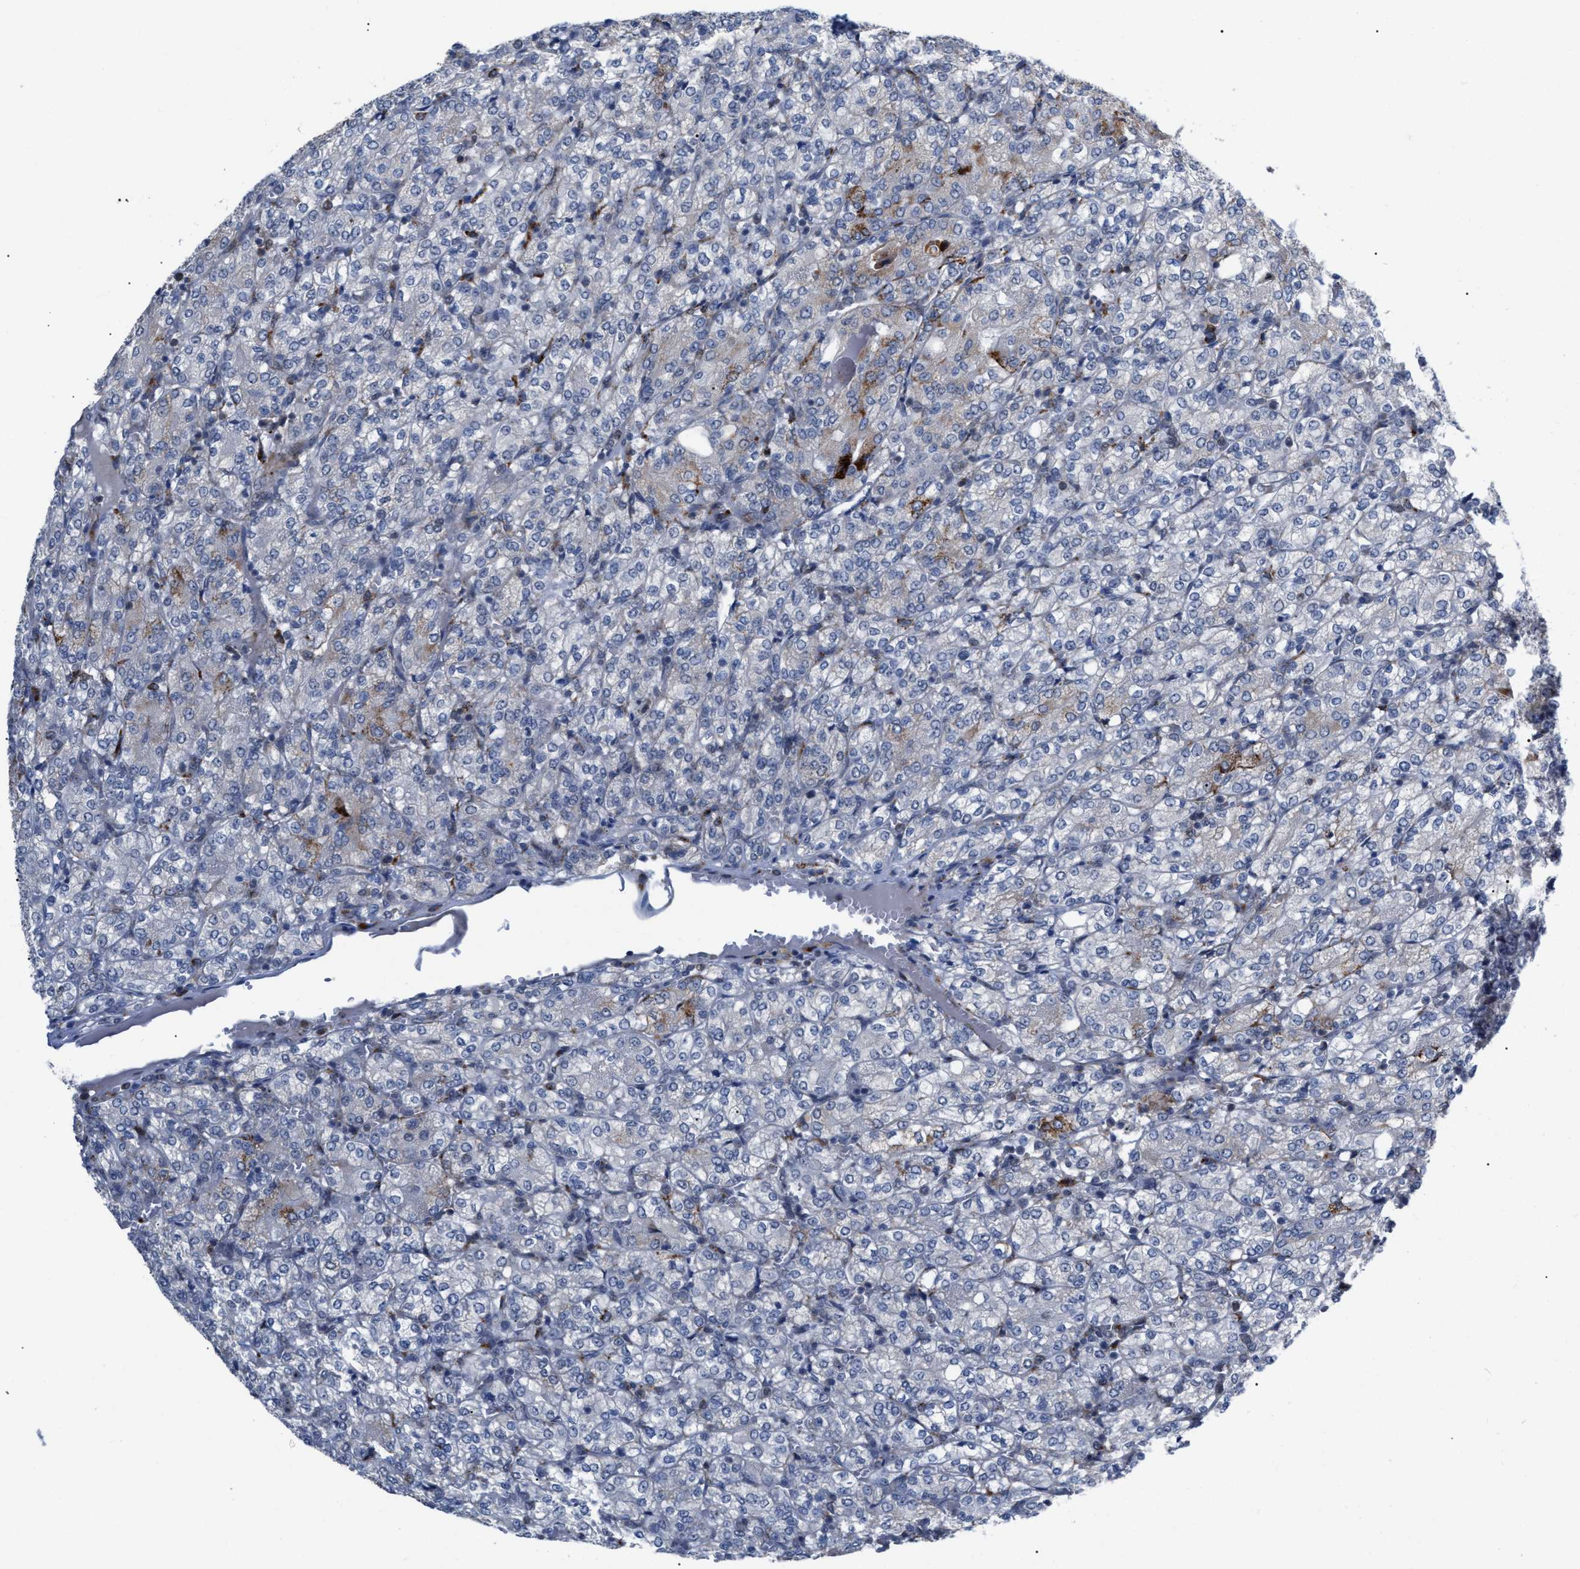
{"staining": {"intensity": "moderate", "quantity": "<25%", "location": "cytoplasmic/membranous"}, "tissue": "renal cancer", "cell_type": "Tumor cells", "image_type": "cancer", "snomed": [{"axis": "morphology", "description": "Adenocarcinoma, NOS"}, {"axis": "topography", "description": "Kidney"}], "caption": "Tumor cells demonstrate moderate cytoplasmic/membranous positivity in approximately <25% of cells in renal adenocarcinoma.", "gene": "UPF1", "patient": {"sex": "male", "age": 77}}